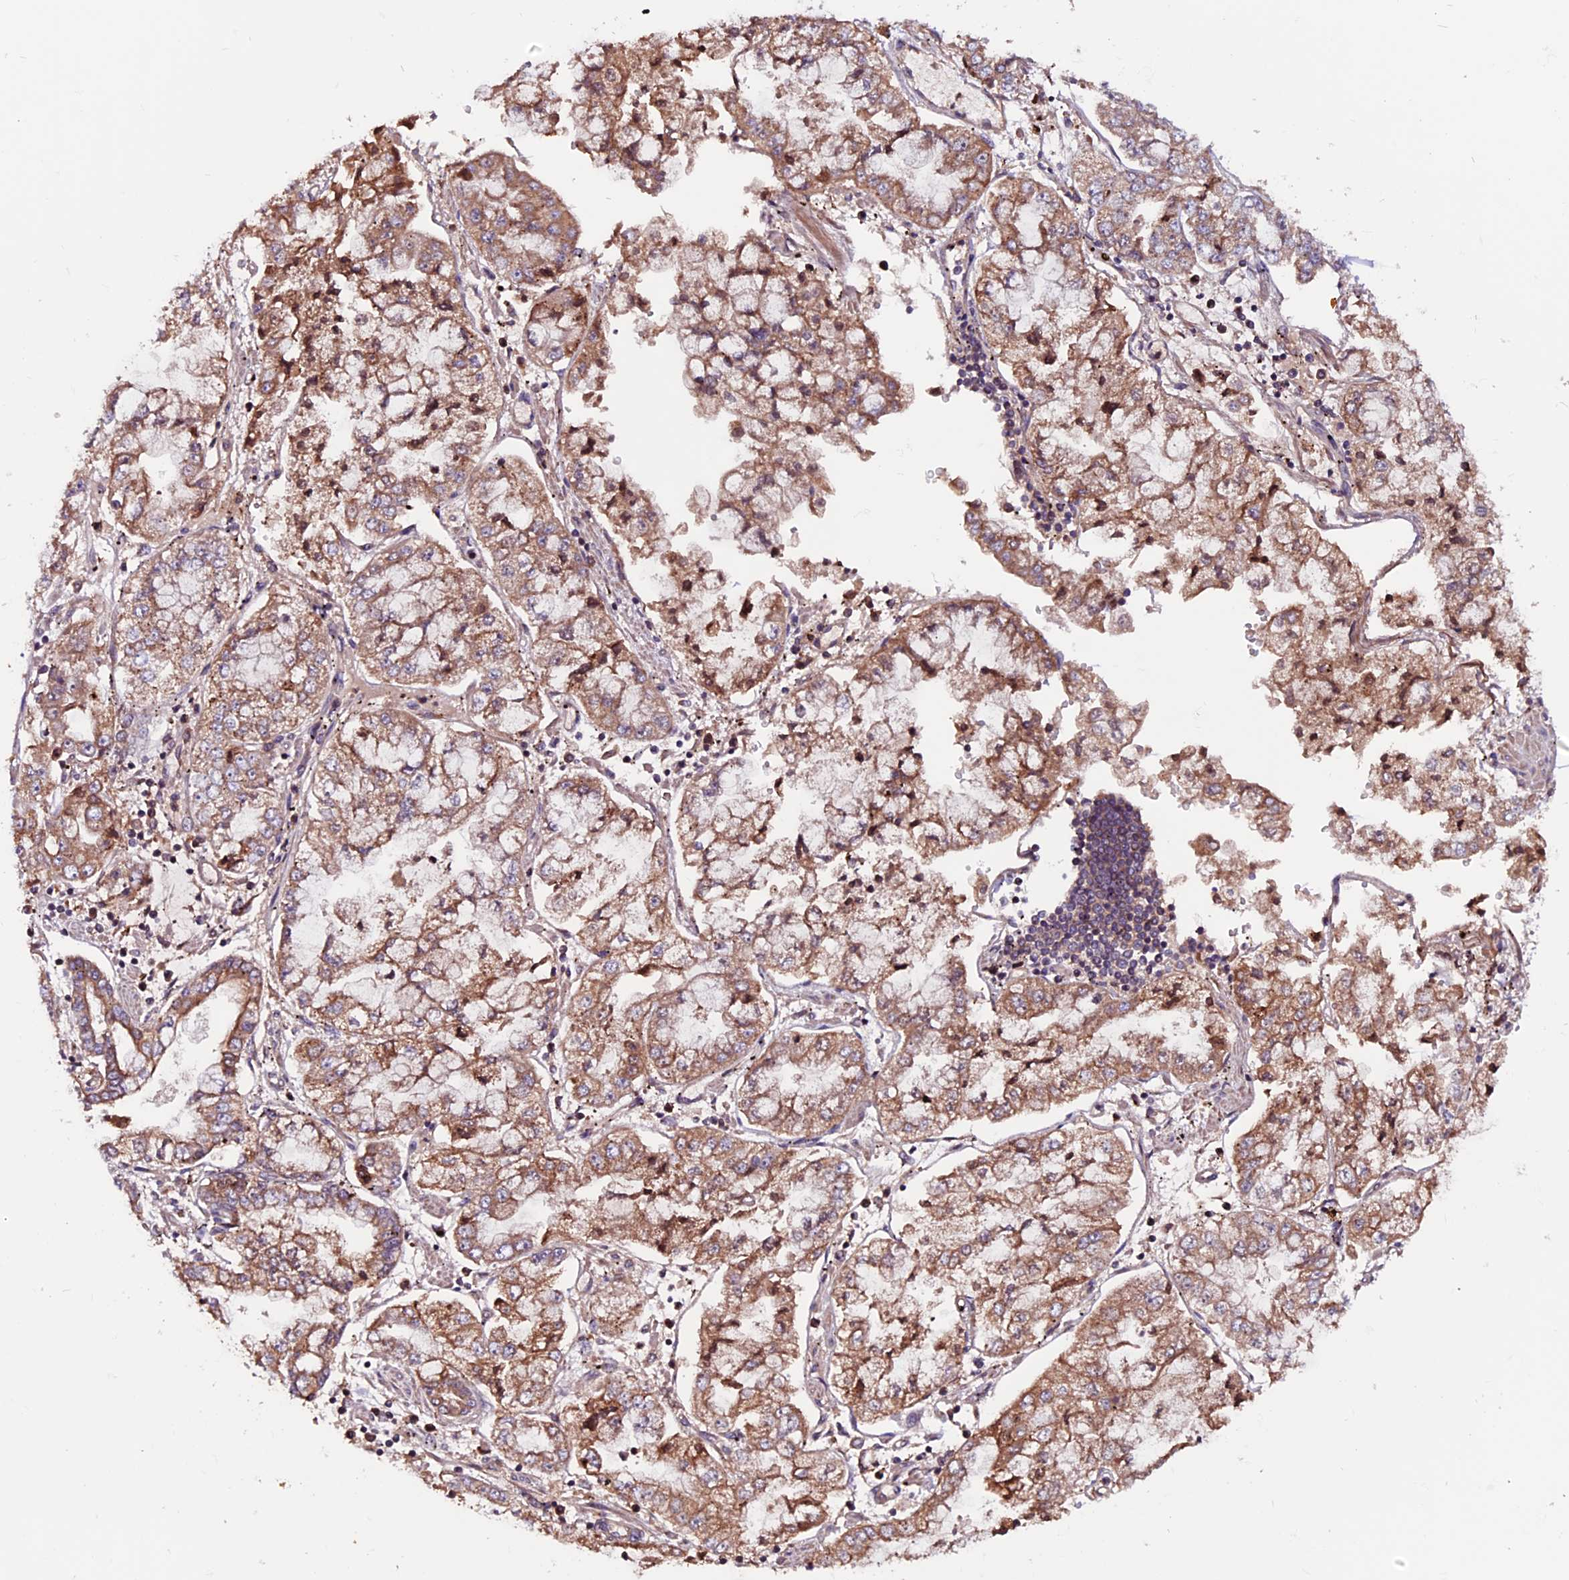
{"staining": {"intensity": "moderate", "quantity": ">75%", "location": "cytoplasmic/membranous"}, "tissue": "stomach cancer", "cell_type": "Tumor cells", "image_type": "cancer", "snomed": [{"axis": "morphology", "description": "Adenocarcinoma, NOS"}, {"axis": "topography", "description": "Stomach"}], "caption": "A high-resolution photomicrograph shows immunohistochemistry staining of stomach cancer, which reveals moderate cytoplasmic/membranous positivity in approximately >75% of tumor cells.", "gene": "ZNF598", "patient": {"sex": "male", "age": 76}}